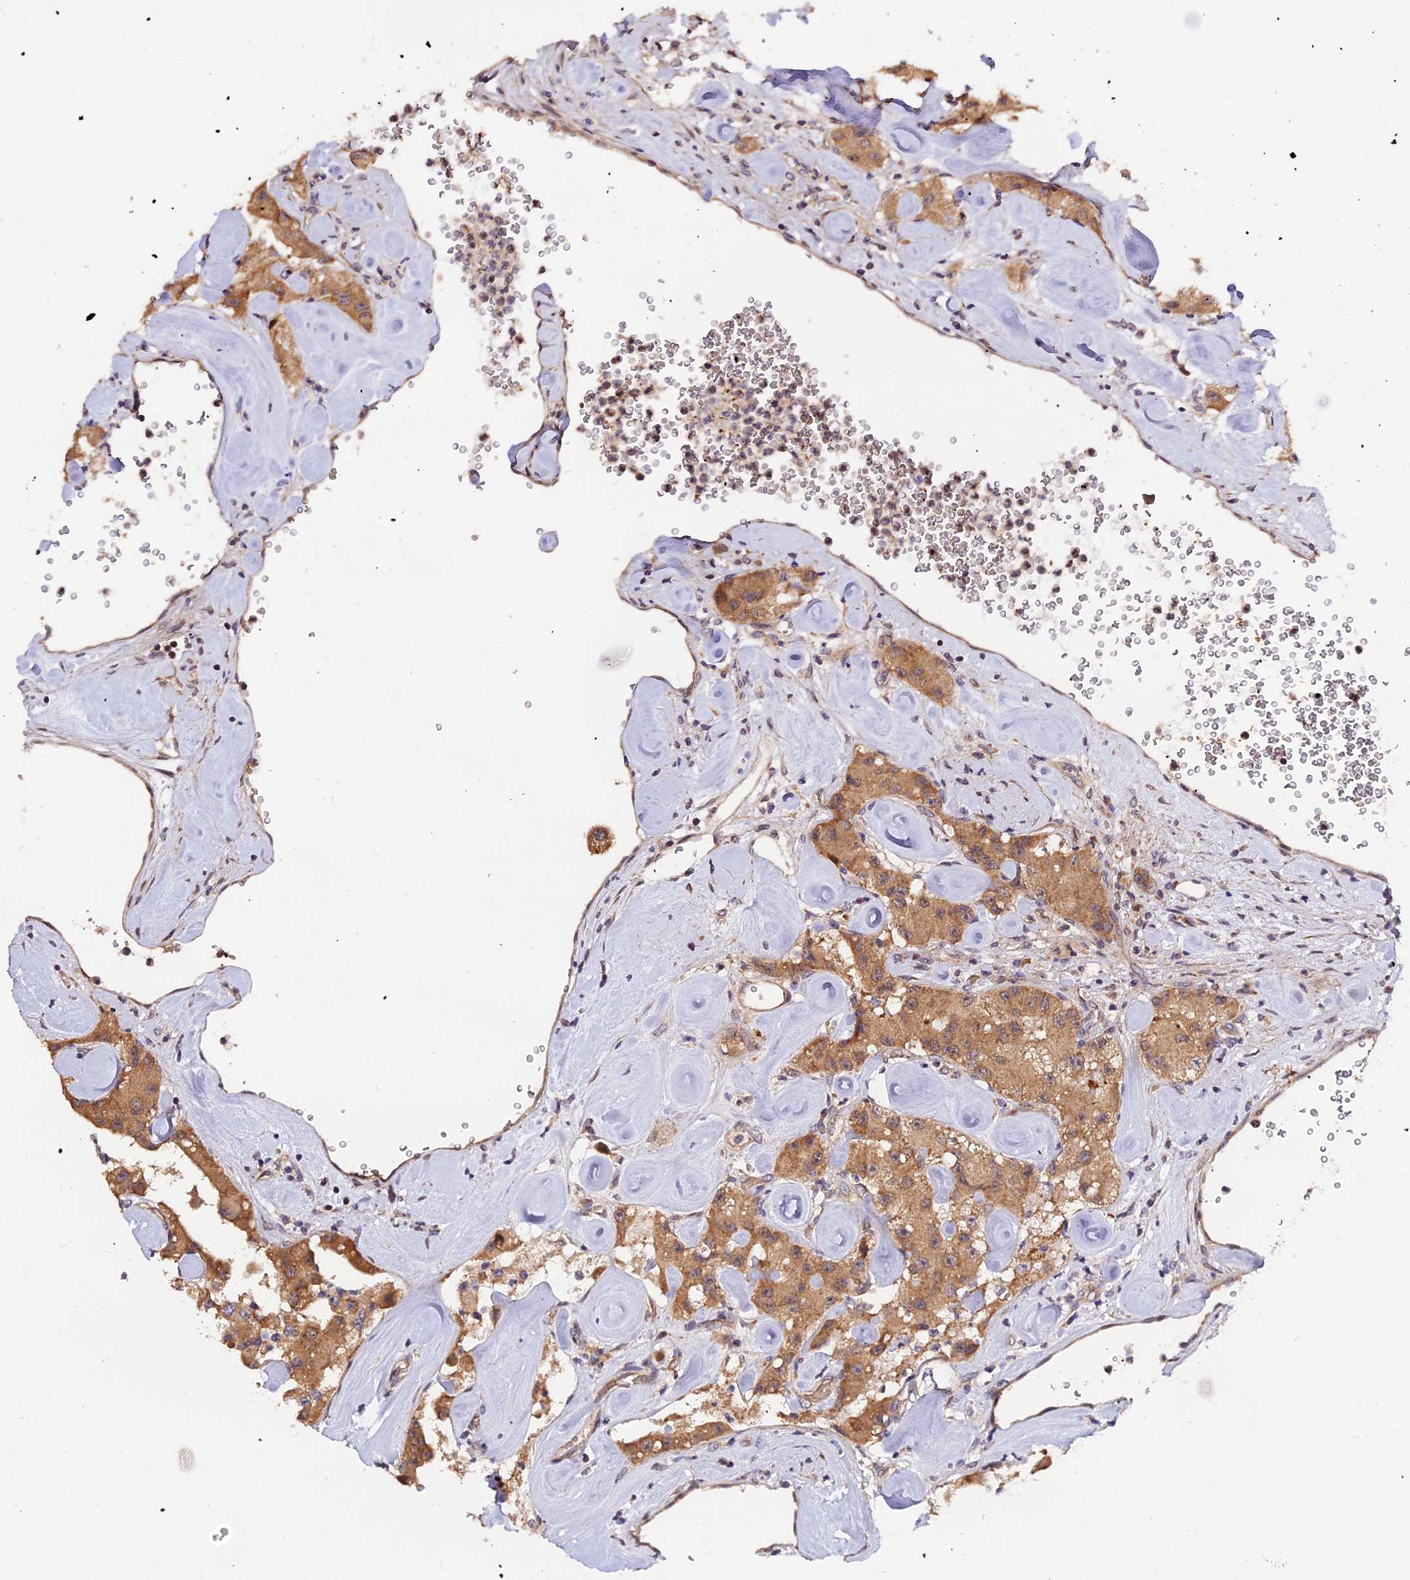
{"staining": {"intensity": "moderate", "quantity": ">75%", "location": "cytoplasmic/membranous"}, "tissue": "carcinoid", "cell_type": "Tumor cells", "image_type": "cancer", "snomed": [{"axis": "morphology", "description": "Carcinoid, malignant, NOS"}, {"axis": "topography", "description": "Pancreas"}], "caption": "A photomicrograph showing moderate cytoplasmic/membranous staining in approximately >75% of tumor cells in carcinoid, as visualized by brown immunohistochemical staining.", "gene": "TRMT1", "patient": {"sex": "male", "age": 41}}